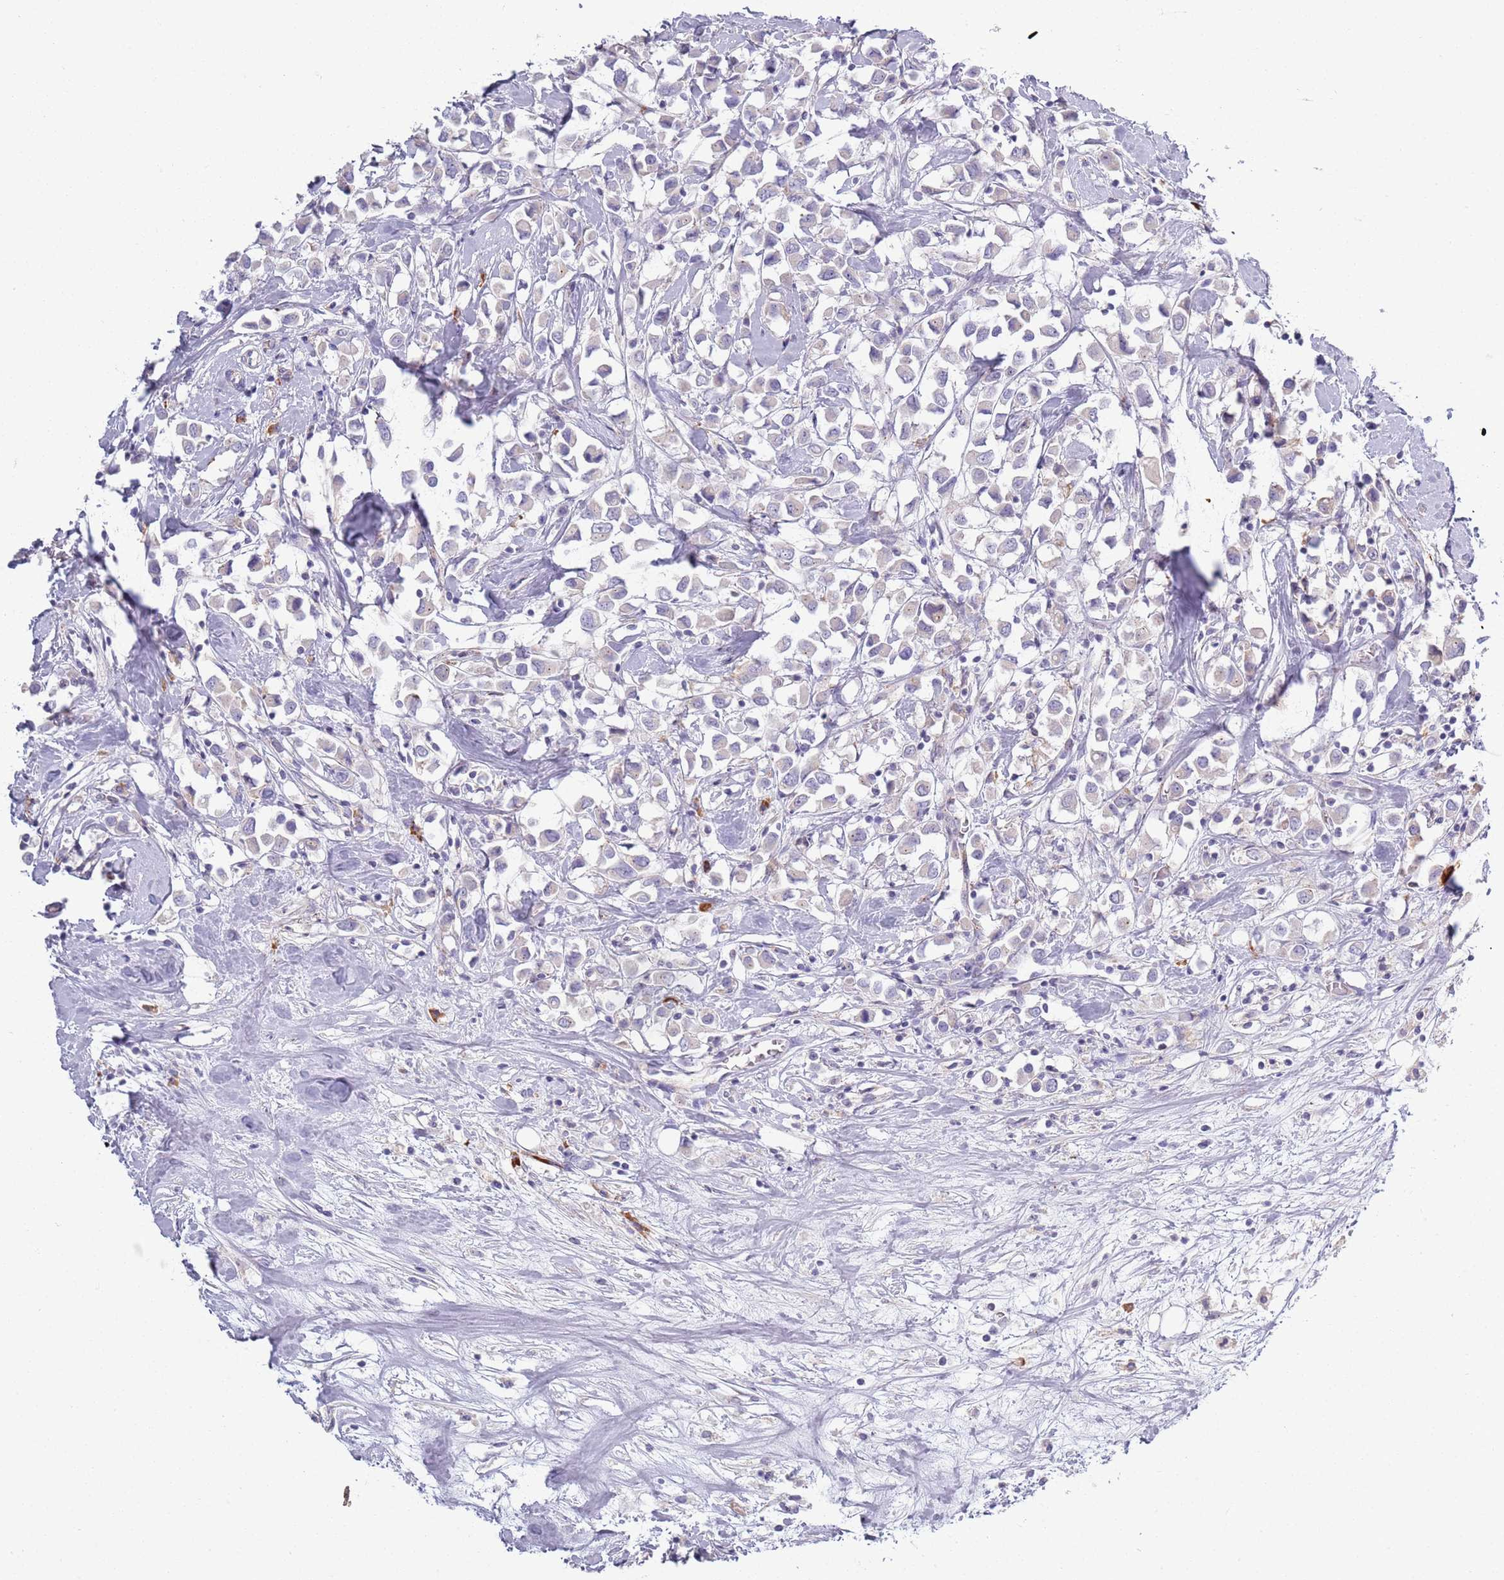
{"staining": {"intensity": "negative", "quantity": "none", "location": "none"}, "tissue": "breast cancer", "cell_type": "Tumor cells", "image_type": "cancer", "snomed": [{"axis": "morphology", "description": "Duct carcinoma"}, {"axis": "topography", "description": "Breast"}], "caption": "Photomicrograph shows no protein positivity in tumor cells of infiltrating ductal carcinoma (breast) tissue.", "gene": "LTB", "patient": {"sex": "female", "age": 61}}